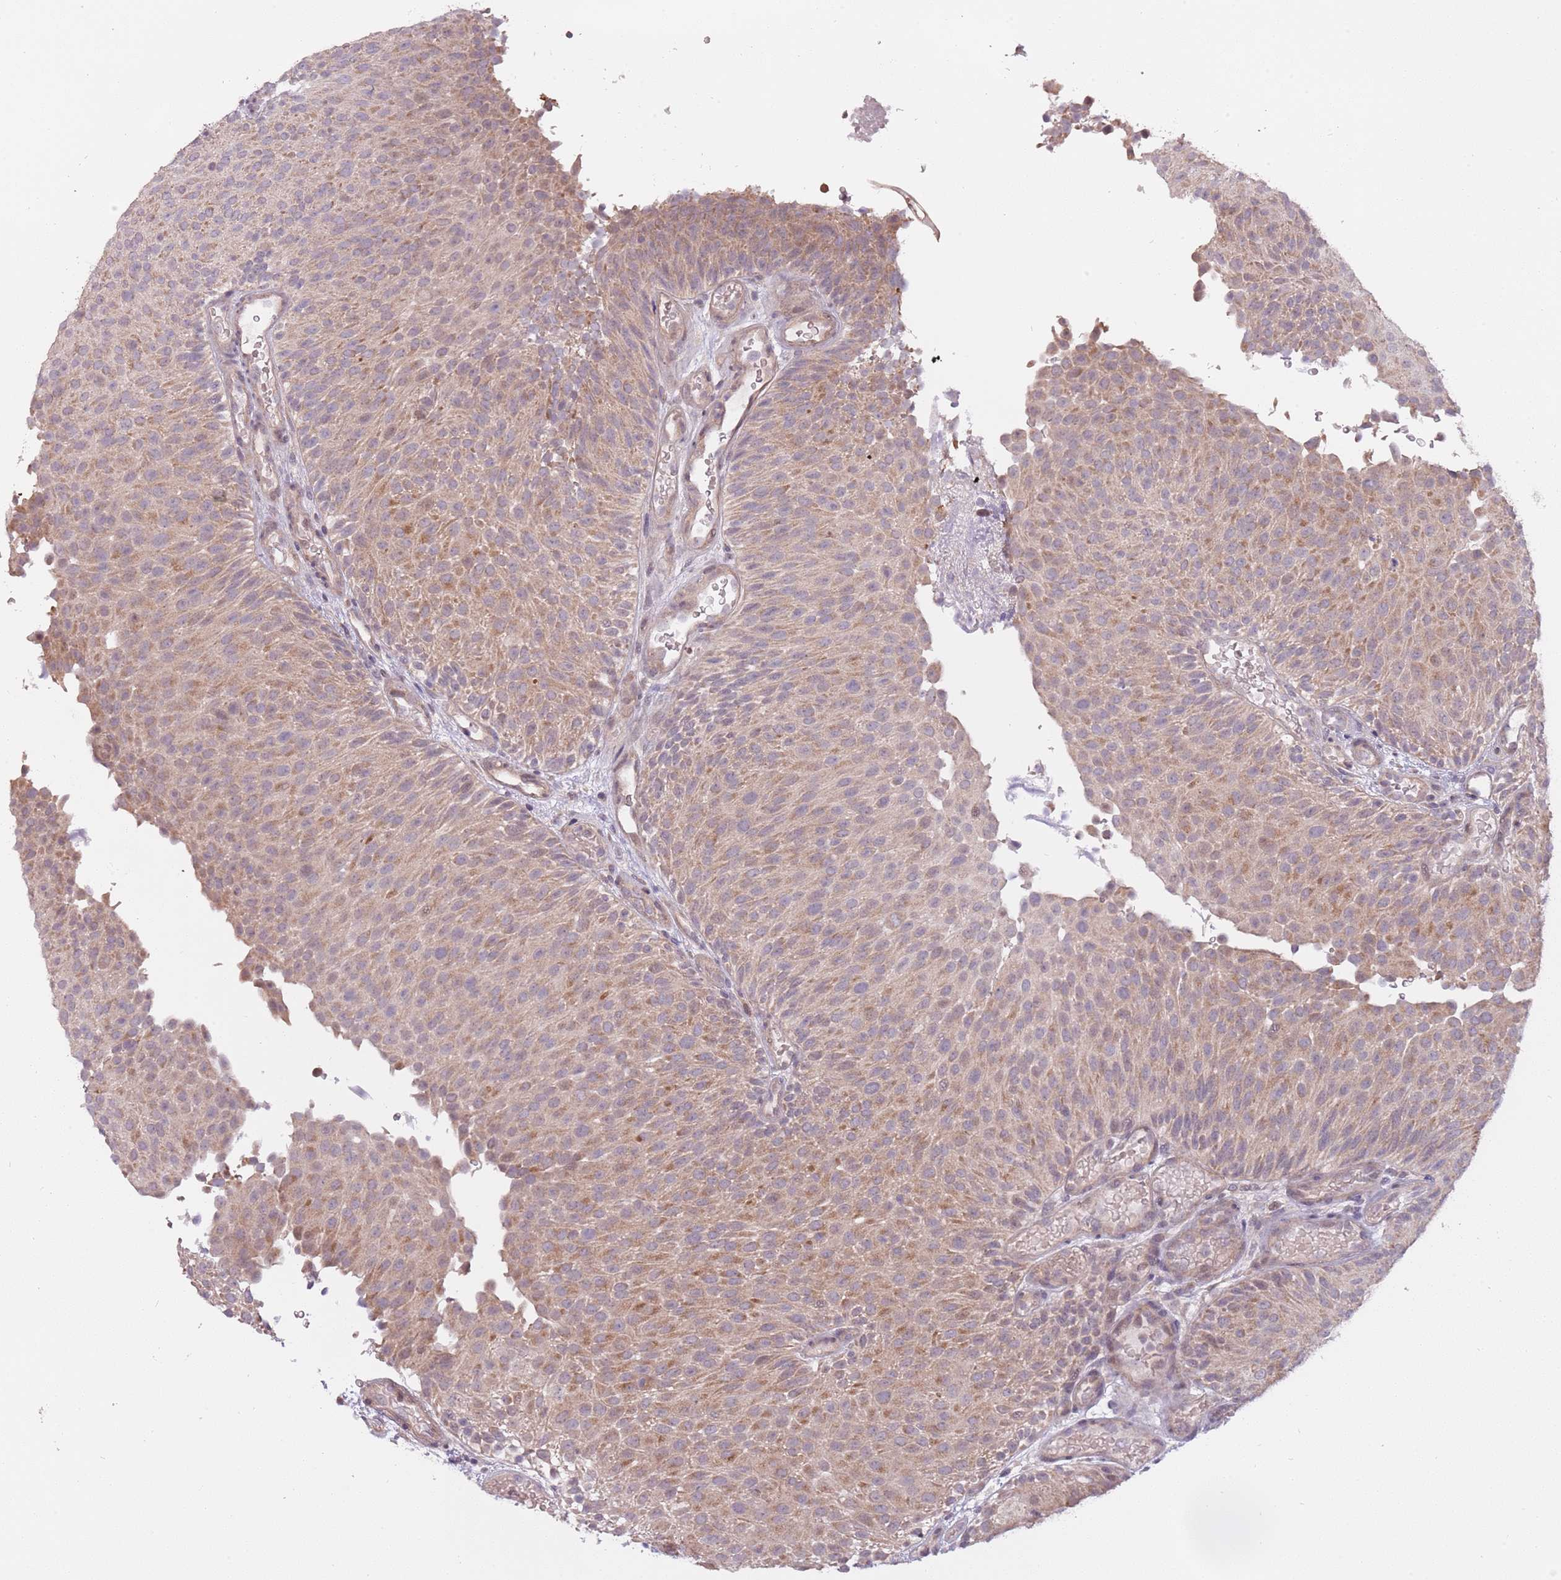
{"staining": {"intensity": "moderate", "quantity": "25%-75%", "location": "cytoplasmic/membranous"}, "tissue": "urothelial cancer", "cell_type": "Tumor cells", "image_type": "cancer", "snomed": [{"axis": "morphology", "description": "Urothelial carcinoma, Low grade"}, {"axis": "topography", "description": "Urinary bladder"}], "caption": "Immunohistochemistry (DAB) staining of low-grade urothelial carcinoma displays moderate cytoplasmic/membranous protein positivity in approximately 25%-75% of tumor cells.", "gene": "RNF181", "patient": {"sex": "male", "age": 78}}